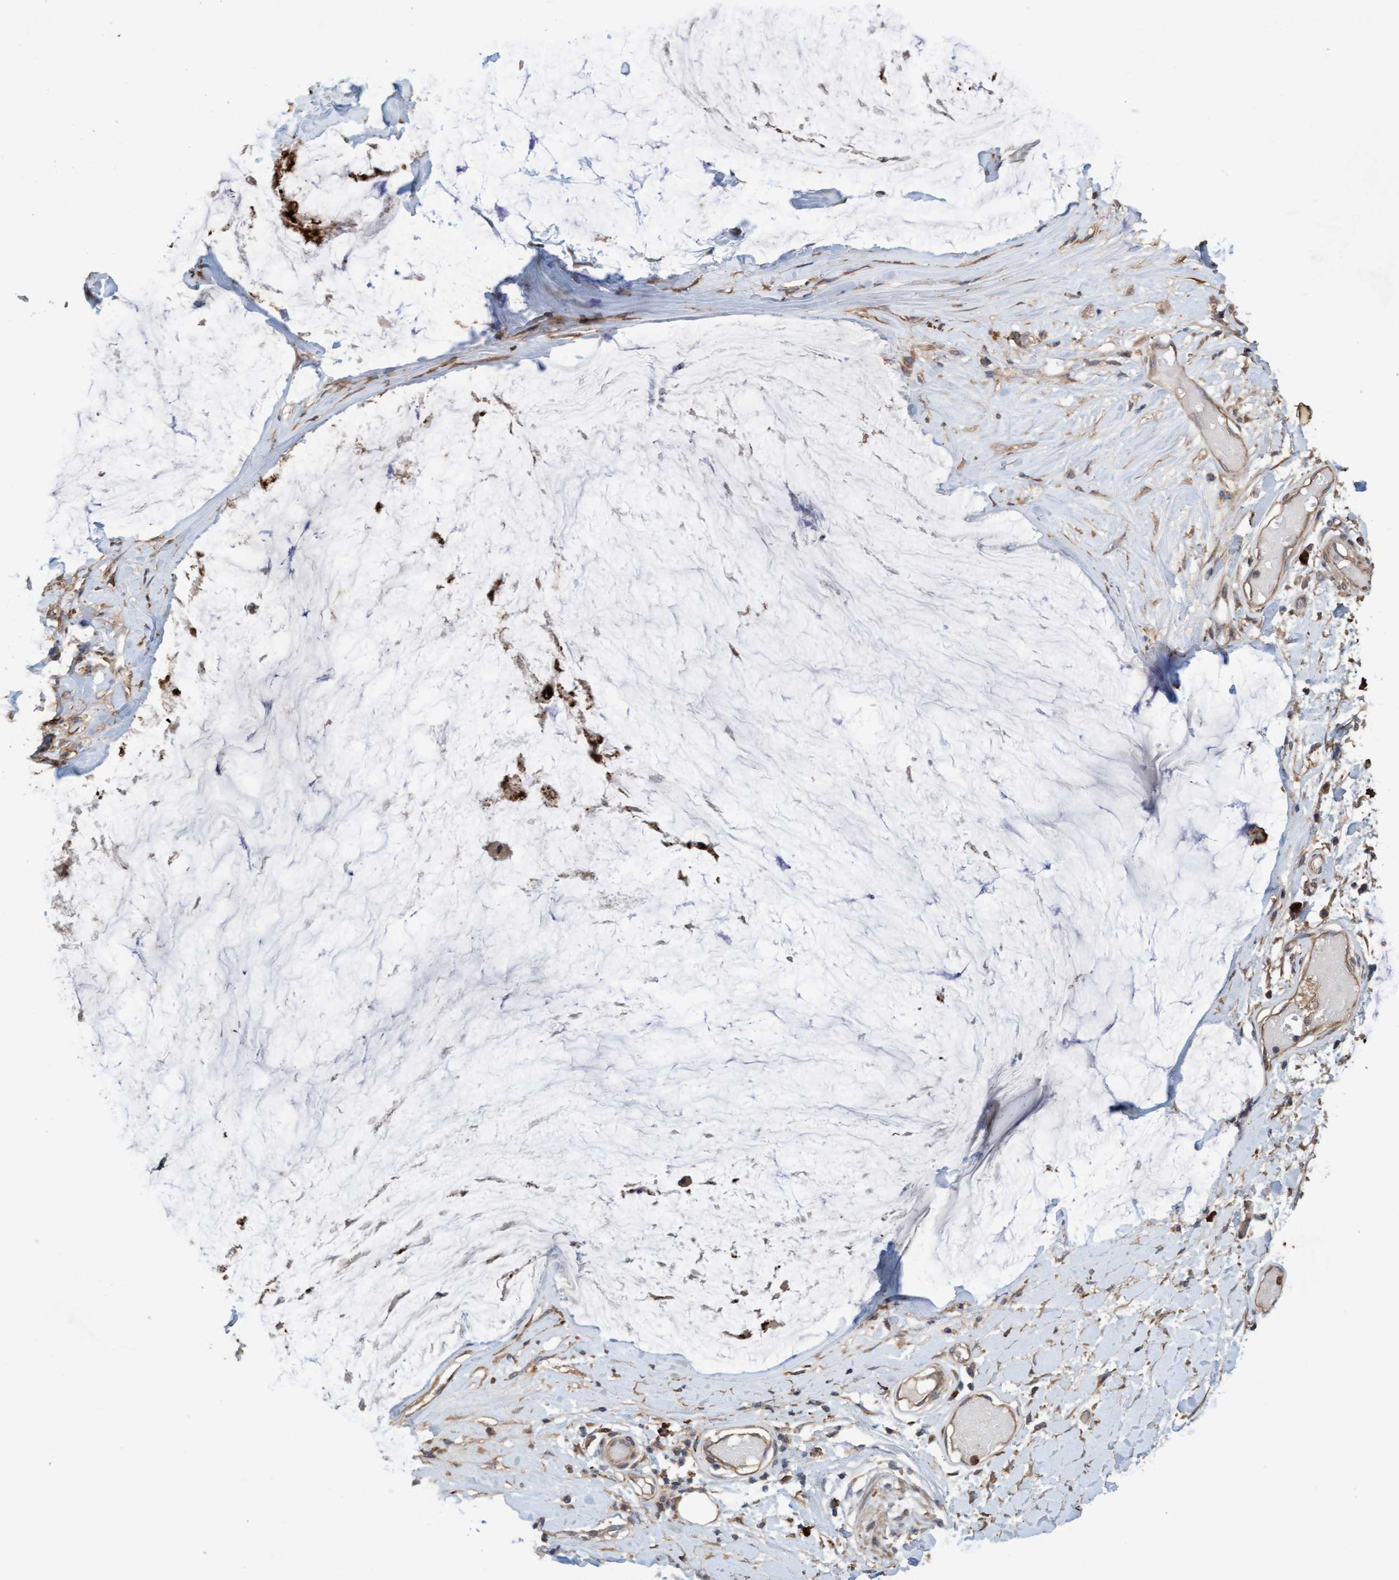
{"staining": {"intensity": "negative", "quantity": "none", "location": "none"}, "tissue": "ovarian cancer", "cell_type": "Tumor cells", "image_type": "cancer", "snomed": [{"axis": "morphology", "description": "Cystadenocarcinoma, mucinous, NOS"}, {"axis": "topography", "description": "Ovary"}], "caption": "A high-resolution histopathology image shows immunohistochemistry staining of mucinous cystadenocarcinoma (ovarian), which exhibits no significant positivity in tumor cells.", "gene": "LONRF1", "patient": {"sex": "female", "age": 39}}